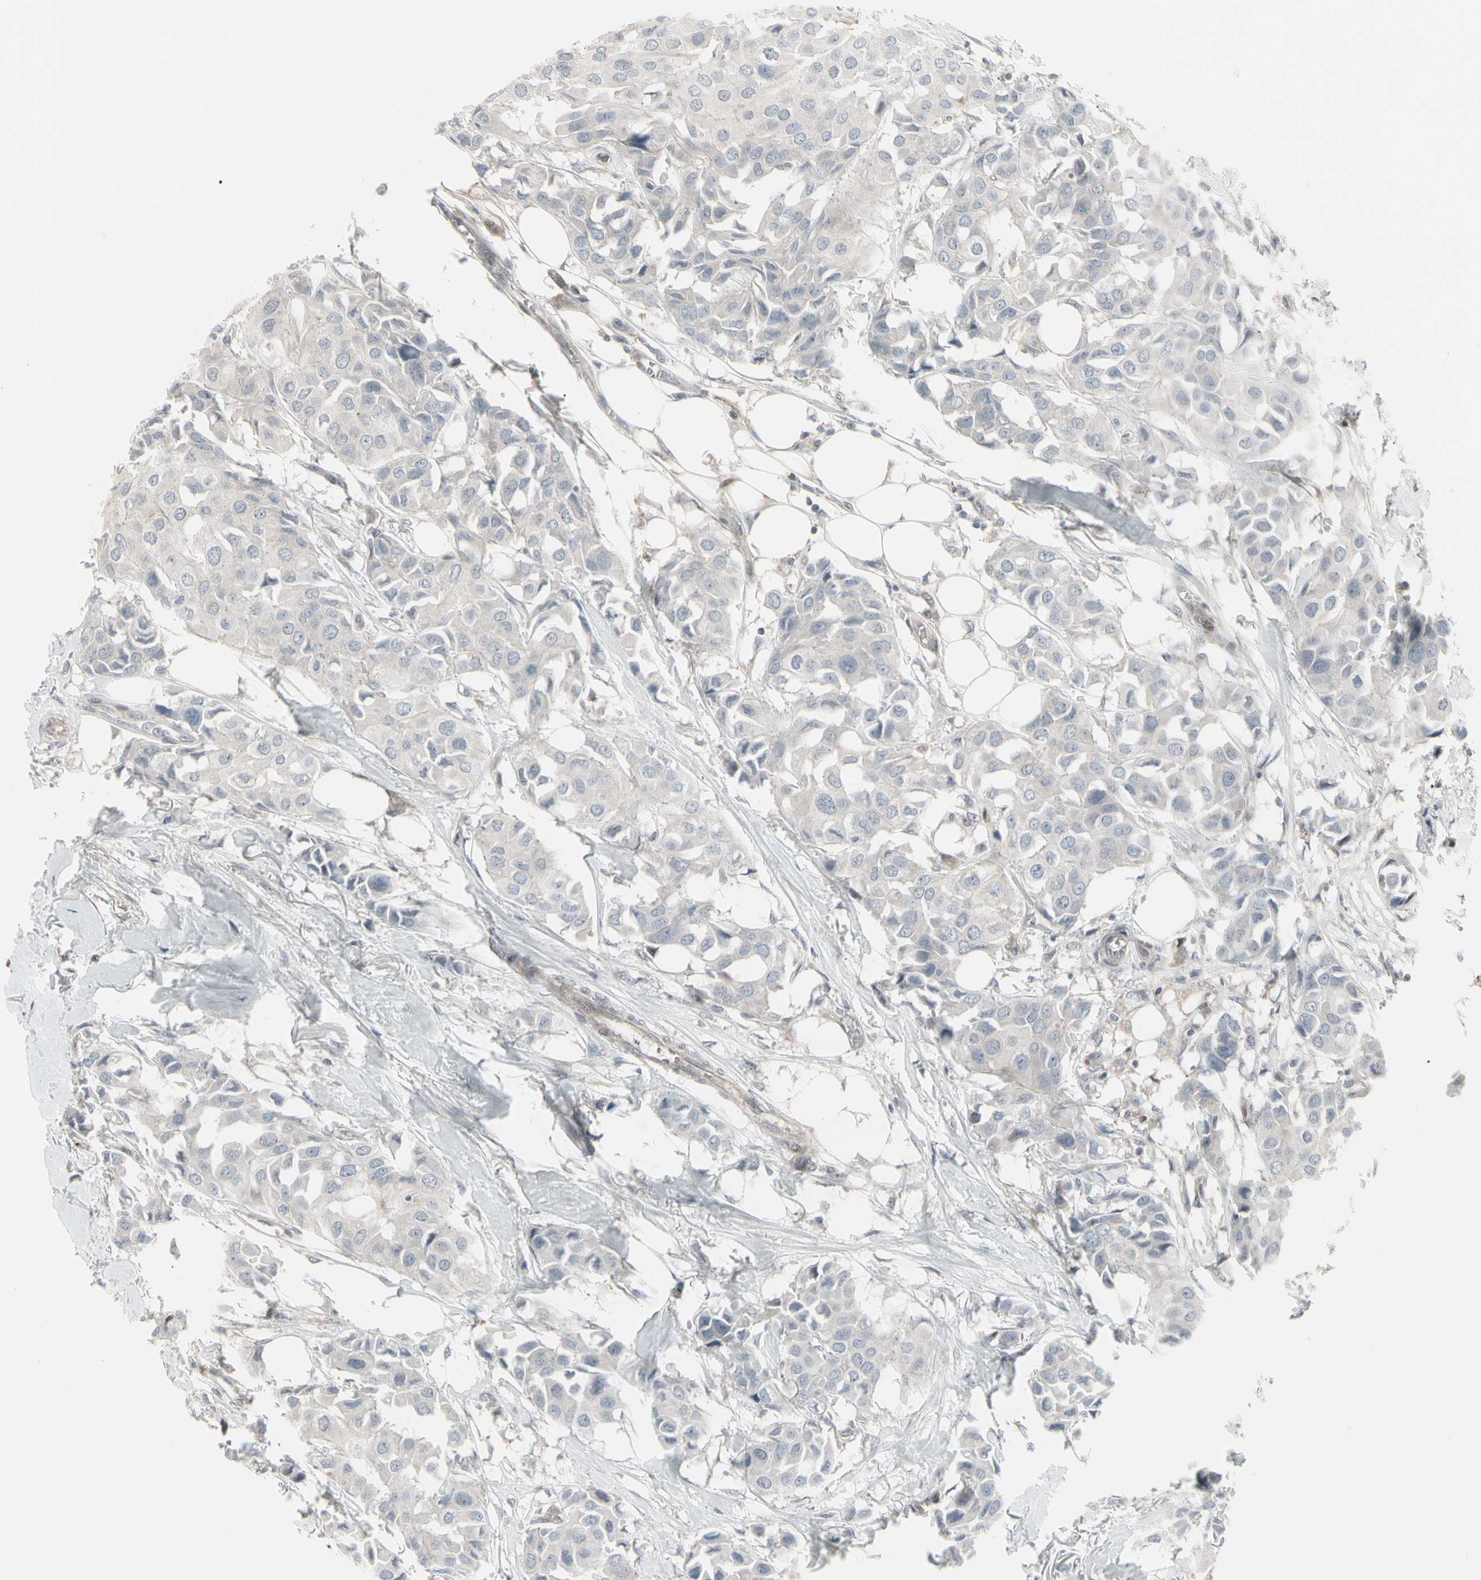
{"staining": {"intensity": "weak", "quantity": ">75%", "location": "cytoplasmic/membranous"}, "tissue": "breast cancer", "cell_type": "Tumor cells", "image_type": "cancer", "snomed": [{"axis": "morphology", "description": "Duct carcinoma"}, {"axis": "topography", "description": "Breast"}], "caption": "An immunohistochemistry photomicrograph of neoplastic tissue is shown. Protein staining in brown highlights weak cytoplasmic/membranous positivity in breast cancer within tumor cells.", "gene": "IGFBP6", "patient": {"sex": "female", "age": 80}}